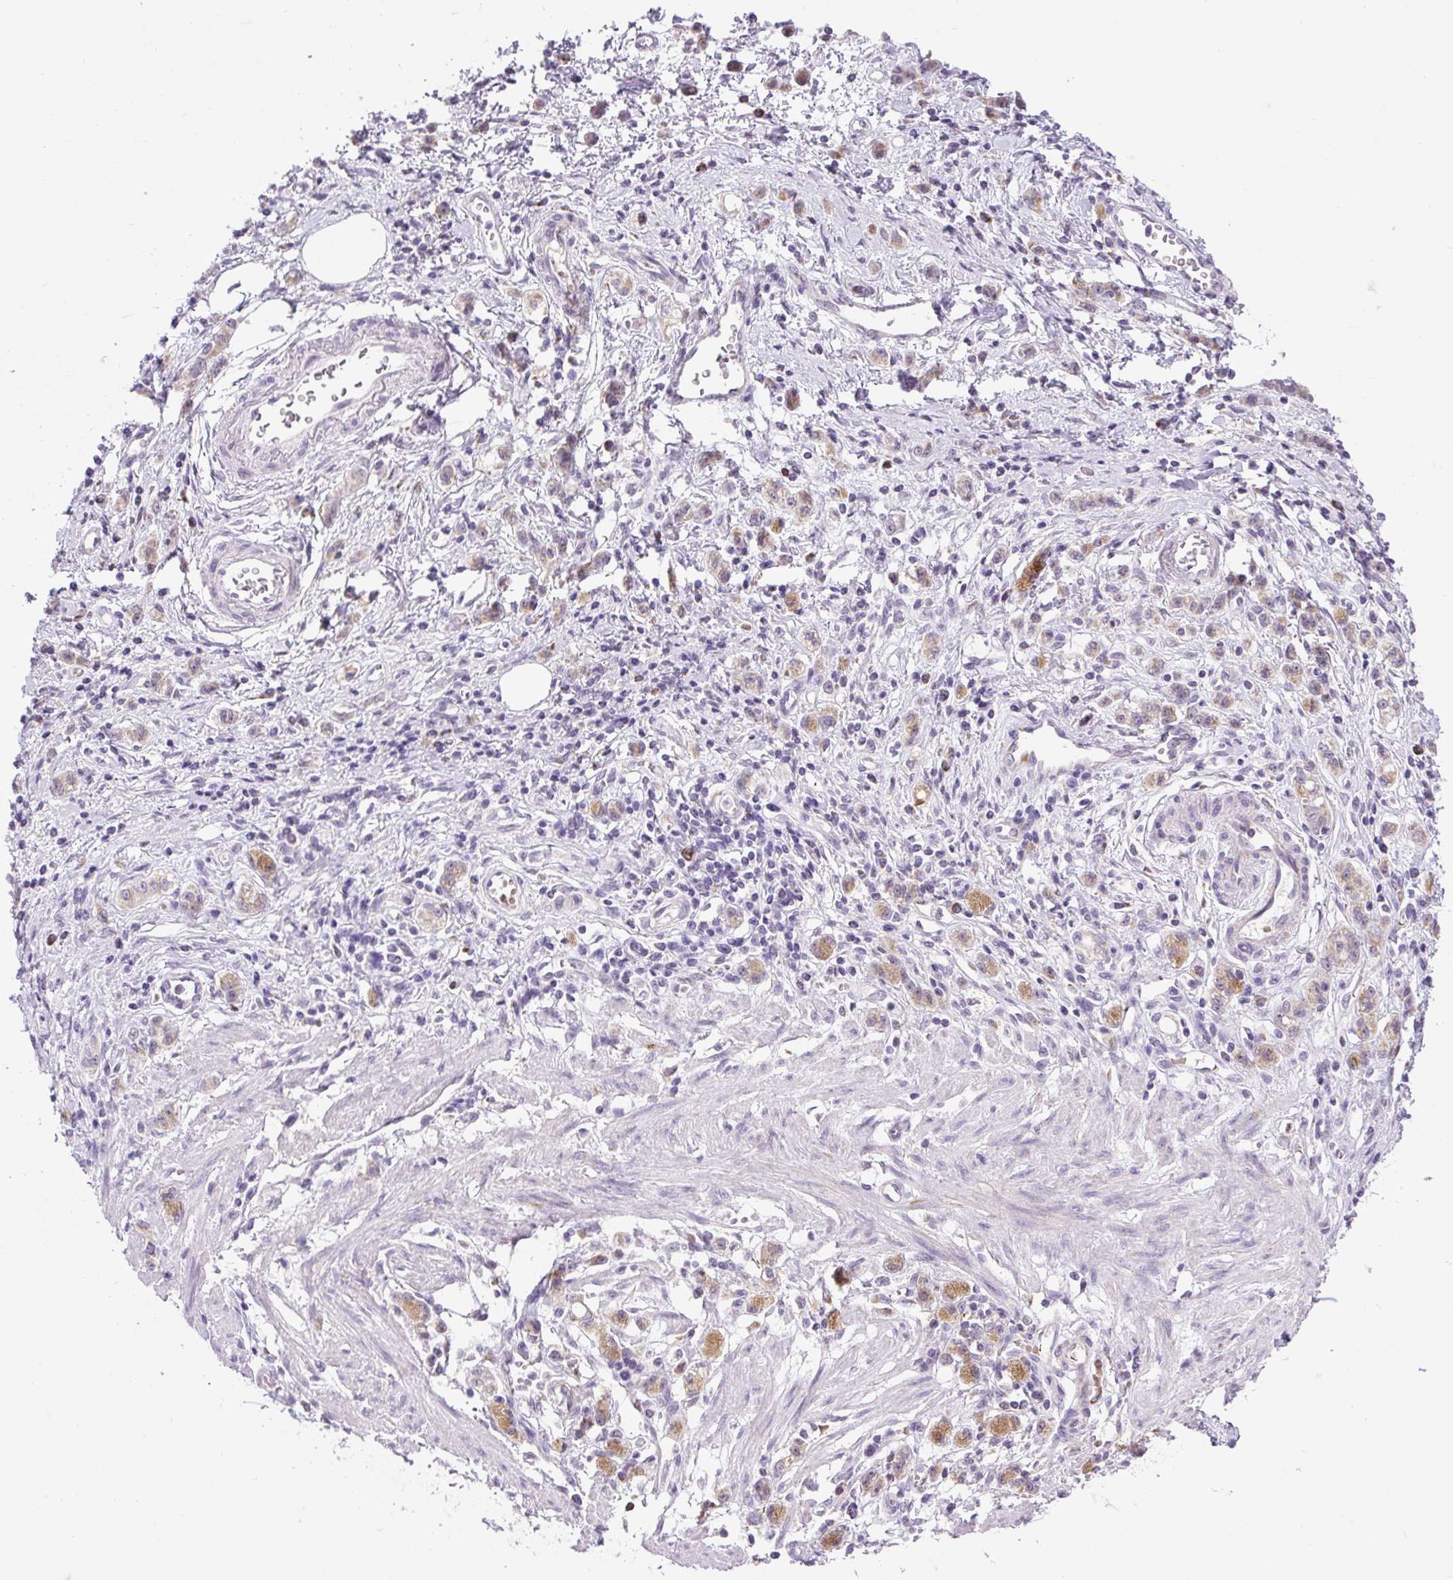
{"staining": {"intensity": "moderate", "quantity": "25%-75%", "location": "cytoplasmic/membranous"}, "tissue": "stomach cancer", "cell_type": "Tumor cells", "image_type": "cancer", "snomed": [{"axis": "morphology", "description": "Adenocarcinoma, NOS"}, {"axis": "topography", "description": "Stomach"}], "caption": "Protein expression analysis of human adenocarcinoma (stomach) reveals moderate cytoplasmic/membranous staining in about 25%-75% of tumor cells.", "gene": "SCO2", "patient": {"sex": "male", "age": 77}}